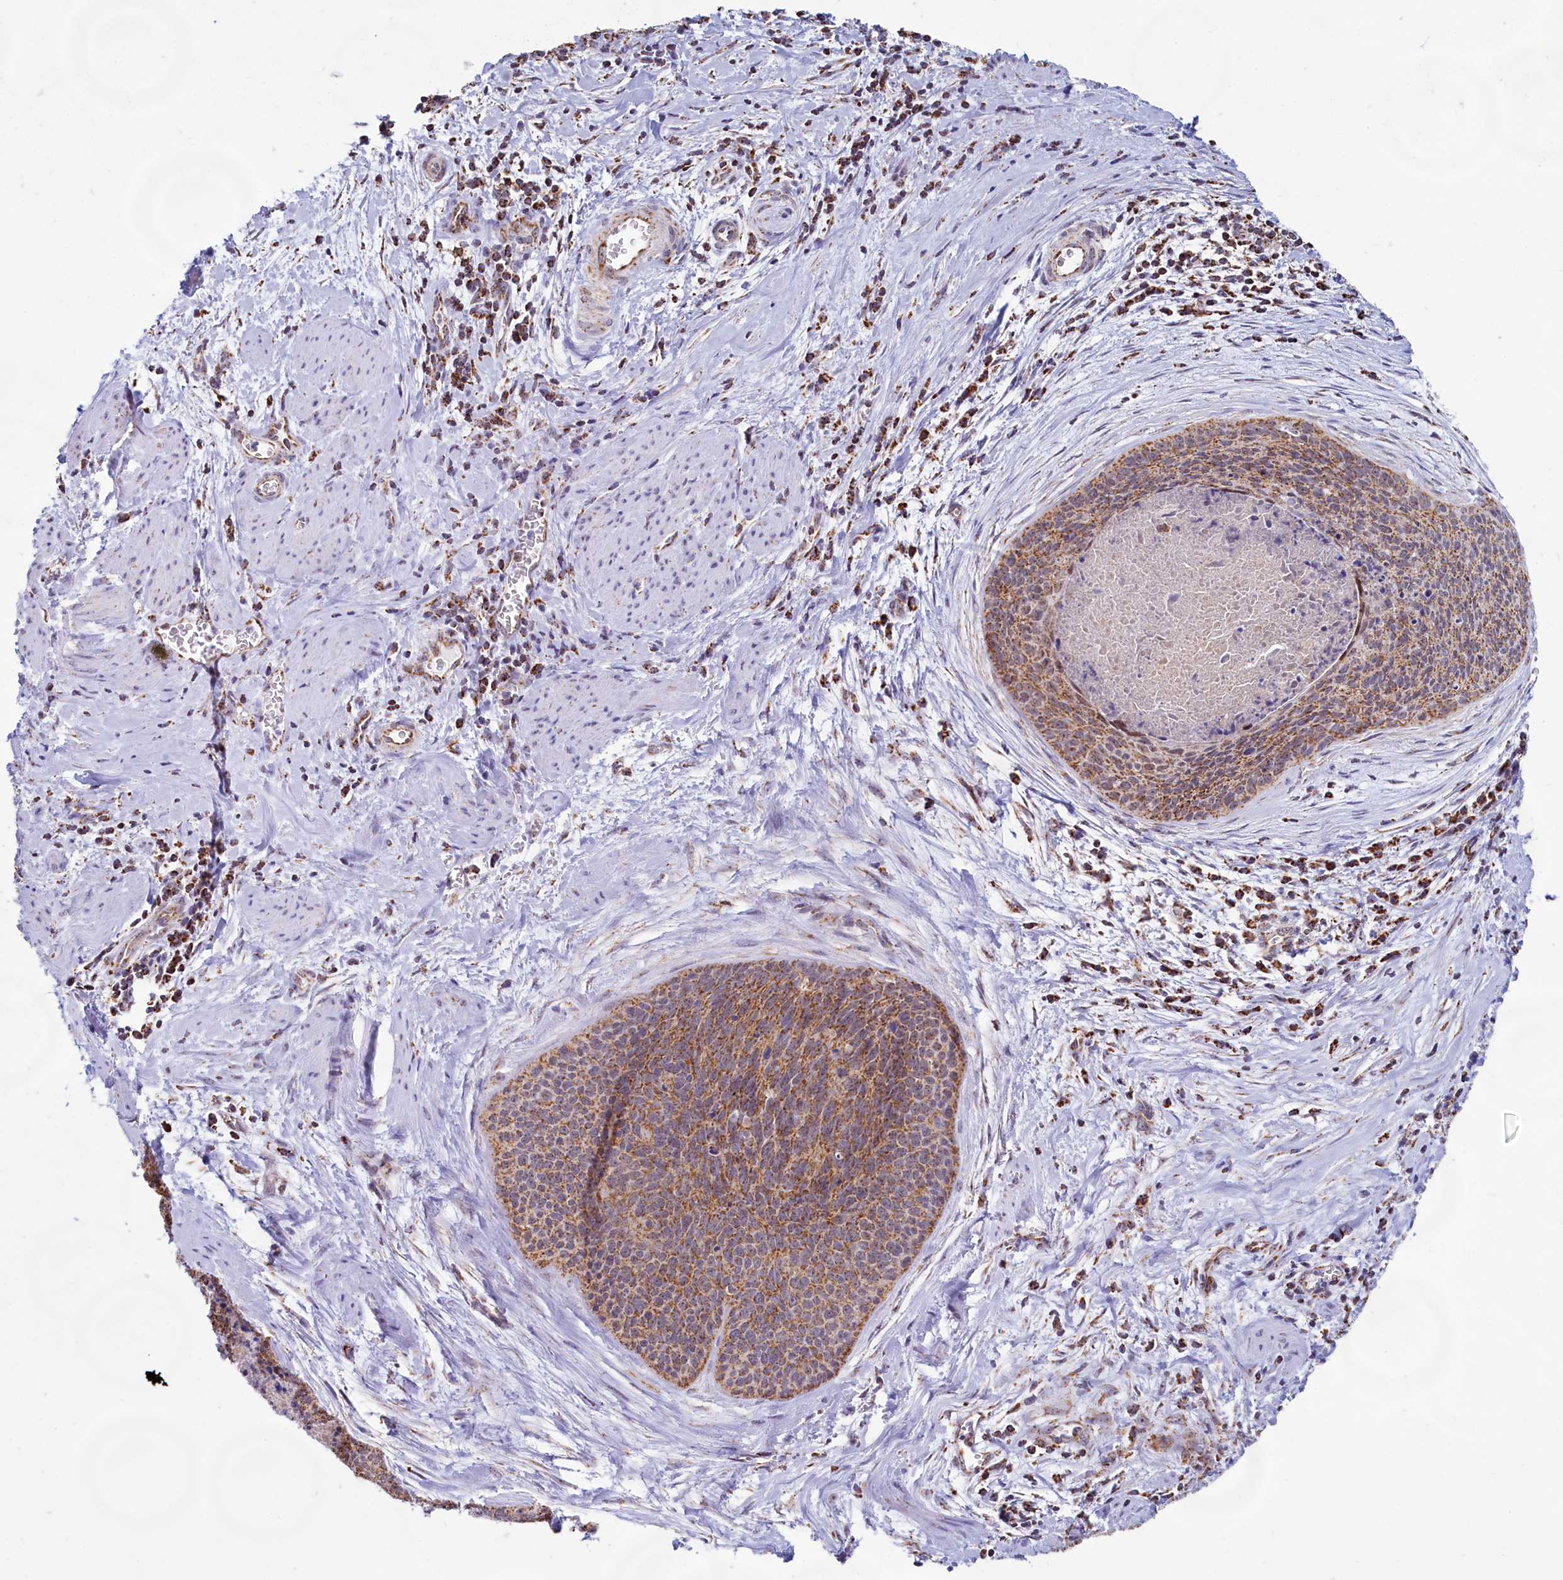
{"staining": {"intensity": "moderate", "quantity": ">75%", "location": "cytoplasmic/membranous"}, "tissue": "cervical cancer", "cell_type": "Tumor cells", "image_type": "cancer", "snomed": [{"axis": "morphology", "description": "Squamous cell carcinoma, NOS"}, {"axis": "topography", "description": "Cervix"}], "caption": "The immunohistochemical stain highlights moderate cytoplasmic/membranous positivity in tumor cells of squamous cell carcinoma (cervical) tissue. Using DAB (3,3'-diaminobenzidine) (brown) and hematoxylin (blue) stains, captured at high magnification using brightfield microscopy.", "gene": "C1D", "patient": {"sex": "female", "age": 55}}